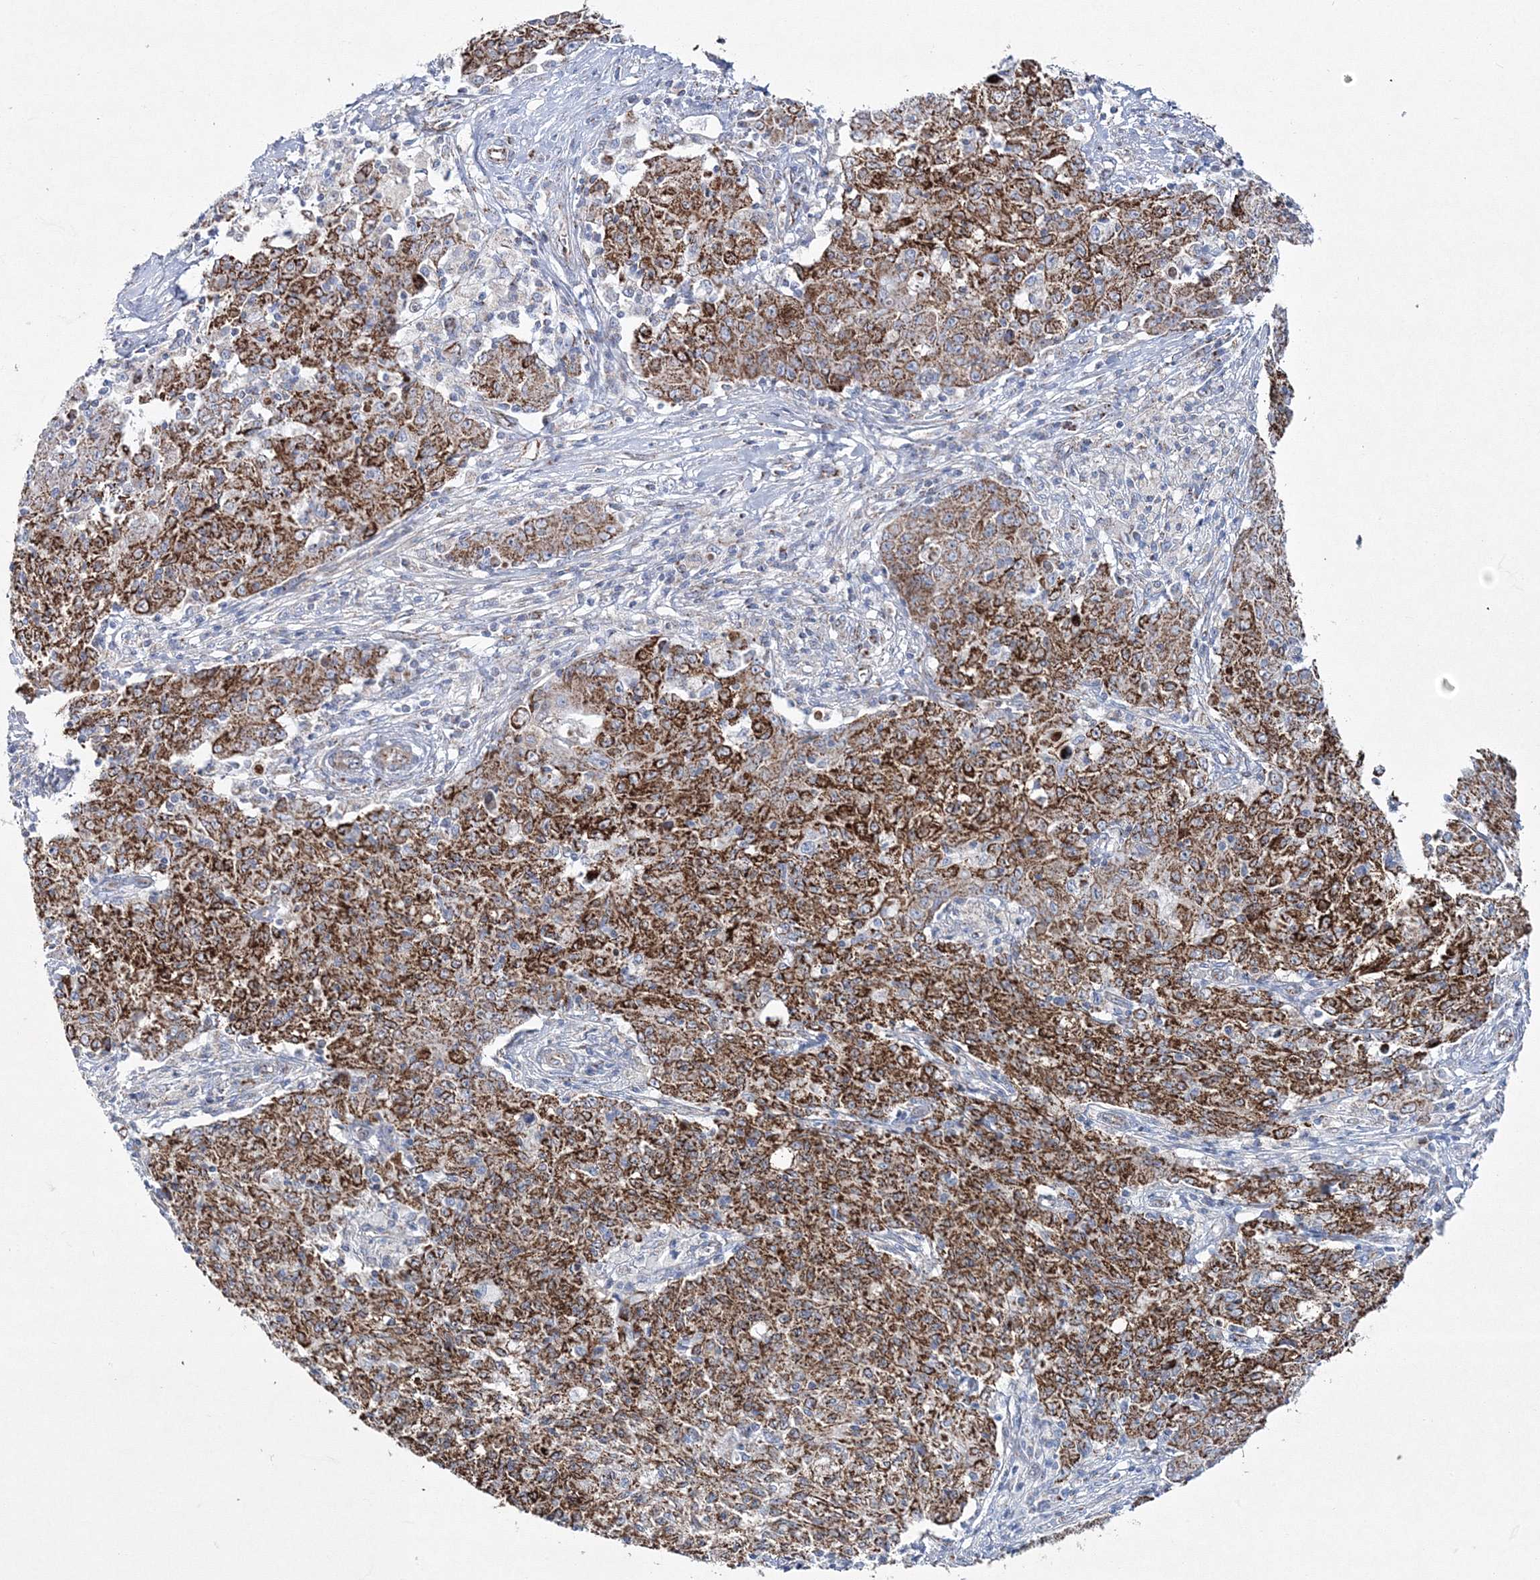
{"staining": {"intensity": "strong", "quantity": ">75%", "location": "cytoplasmic/membranous"}, "tissue": "ovarian cancer", "cell_type": "Tumor cells", "image_type": "cancer", "snomed": [{"axis": "morphology", "description": "Carcinoma, endometroid"}, {"axis": "topography", "description": "Ovary"}], "caption": "Strong cytoplasmic/membranous expression for a protein is present in about >75% of tumor cells of ovarian cancer (endometroid carcinoma) using immunohistochemistry.", "gene": "HIBCH", "patient": {"sex": "female", "age": 42}}